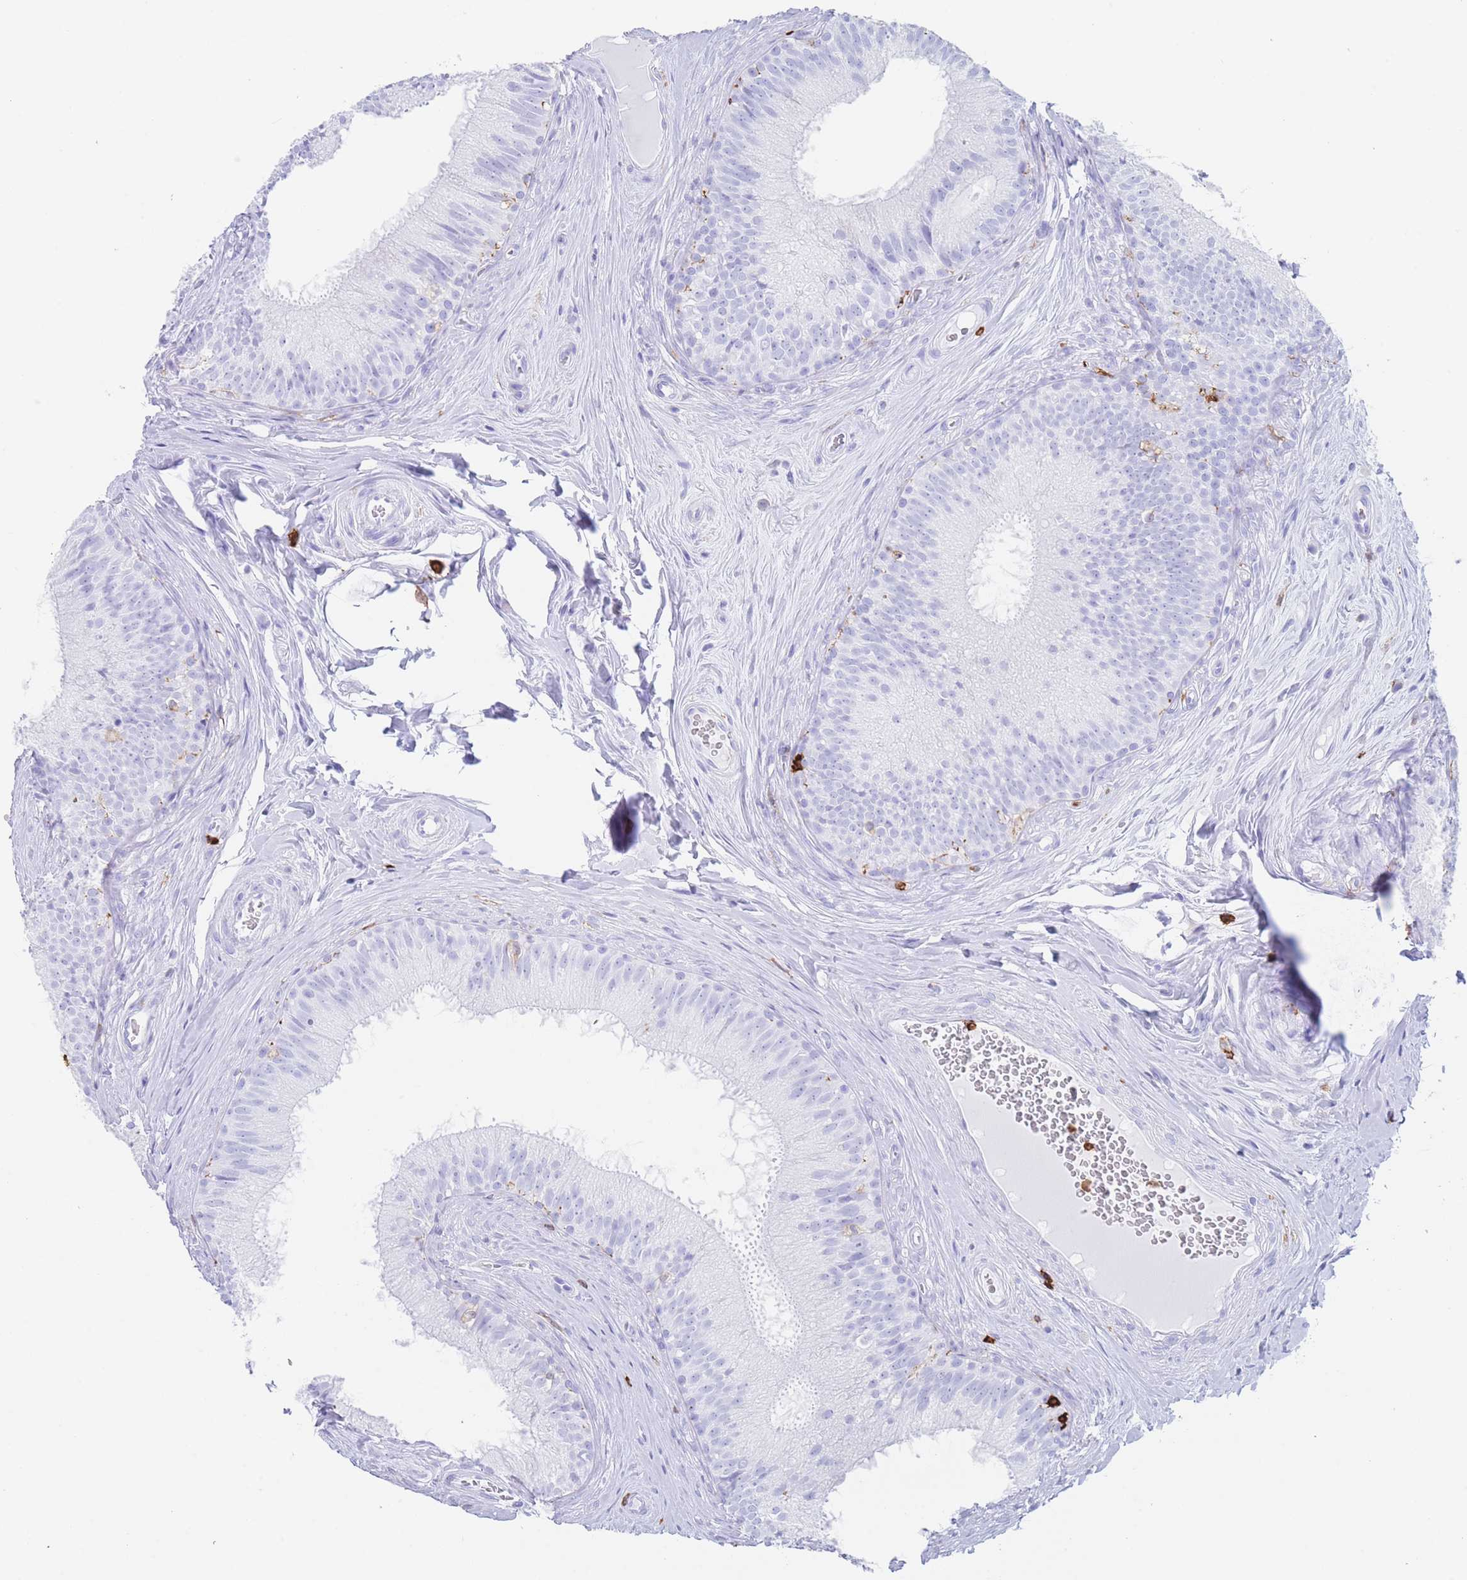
{"staining": {"intensity": "negative", "quantity": "none", "location": "none"}, "tissue": "epididymis", "cell_type": "Glandular cells", "image_type": "normal", "snomed": [{"axis": "morphology", "description": "Normal tissue, NOS"}, {"axis": "topography", "description": "Epididymis"}], "caption": "Immunohistochemical staining of benign human epididymis demonstrates no significant positivity in glandular cells.", "gene": "CORO1A", "patient": {"sex": "male", "age": 34}}